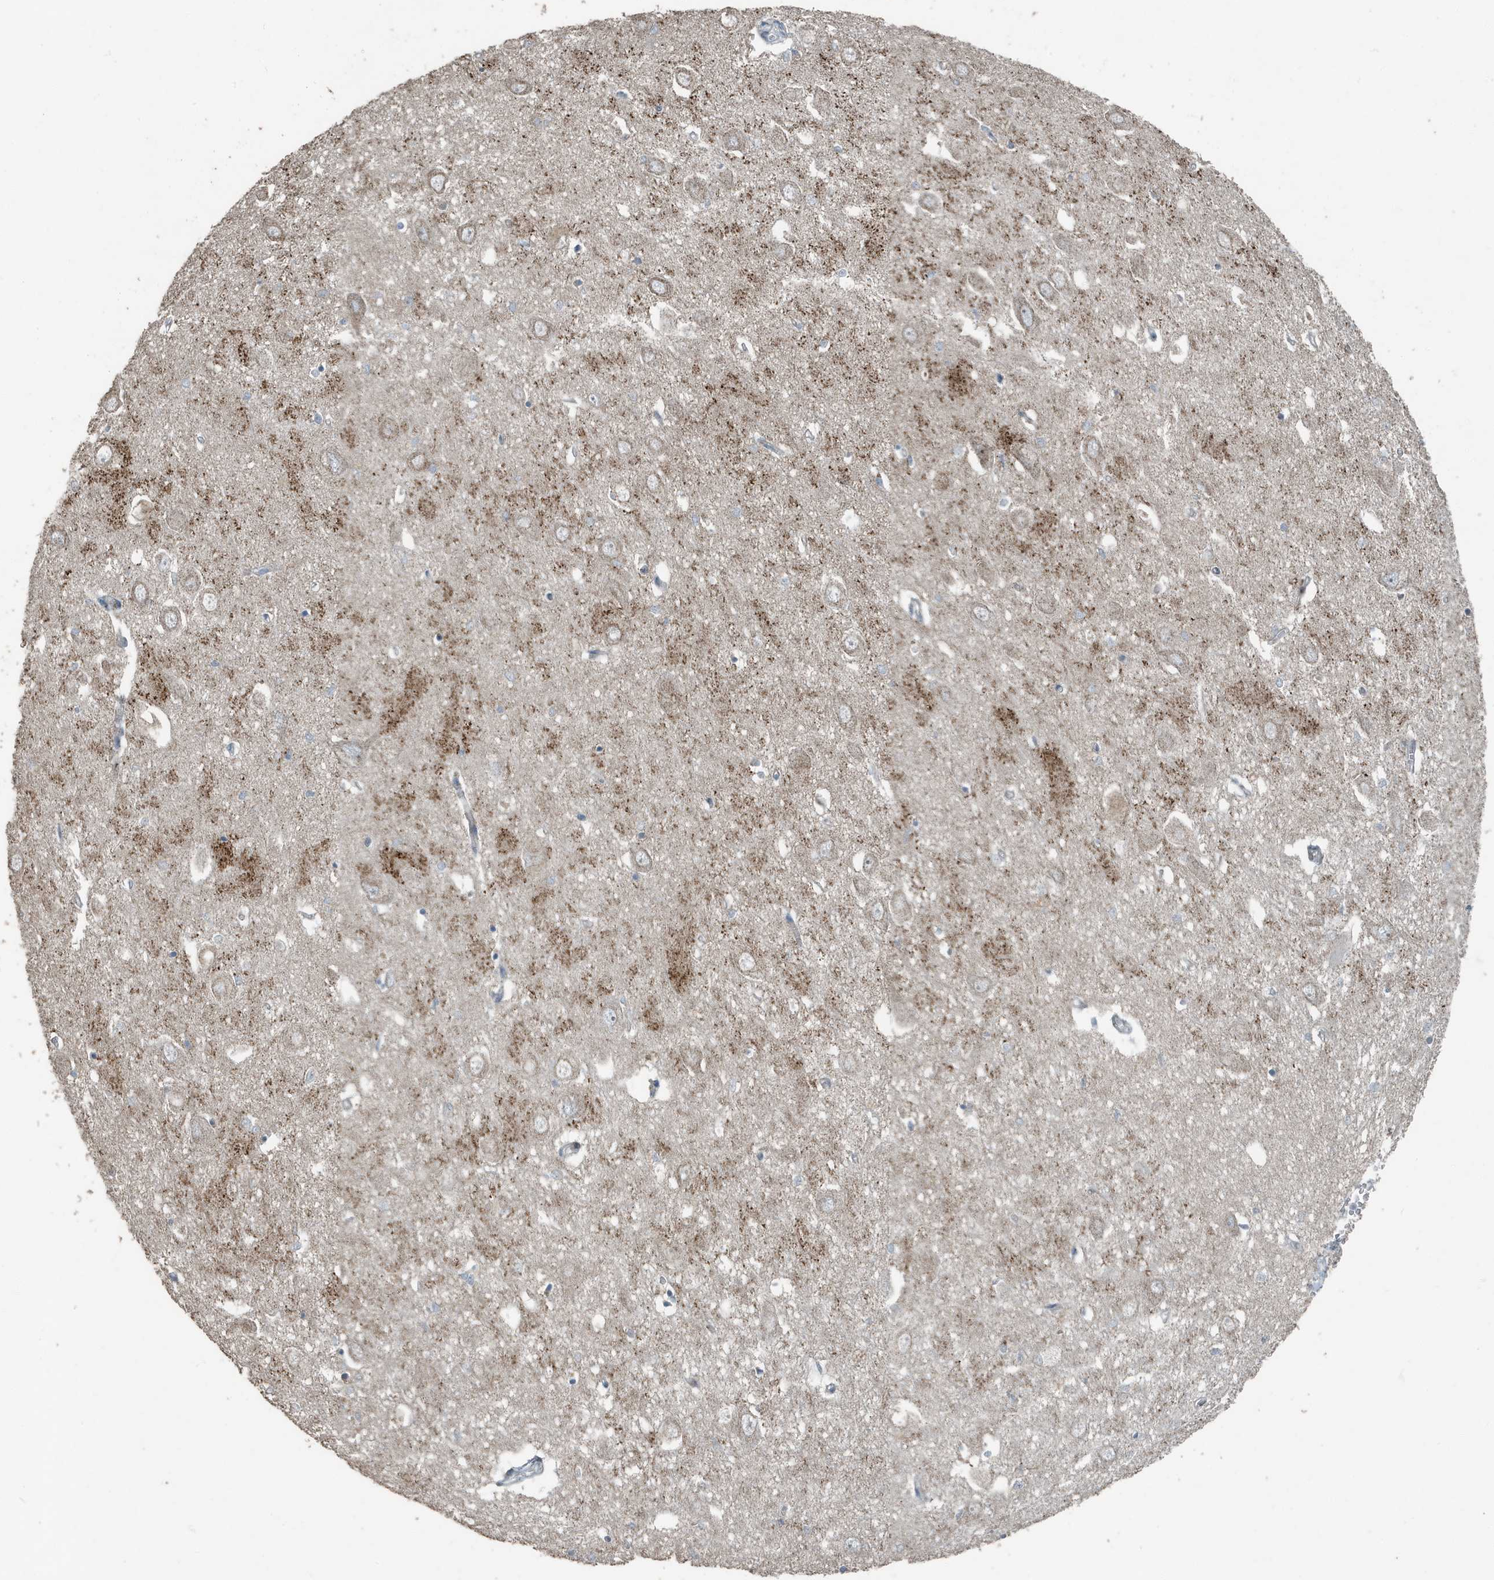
{"staining": {"intensity": "negative", "quantity": "none", "location": "none"}, "tissue": "hippocampus", "cell_type": "Glial cells", "image_type": "normal", "snomed": [{"axis": "morphology", "description": "Normal tissue, NOS"}, {"axis": "topography", "description": "Hippocampus"}], "caption": "High power microscopy image of an immunohistochemistry image of unremarkable hippocampus, revealing no significant staining in glial cells.", "gene": "FAM162A", "patient": {"sex": "female", "age": 64}}